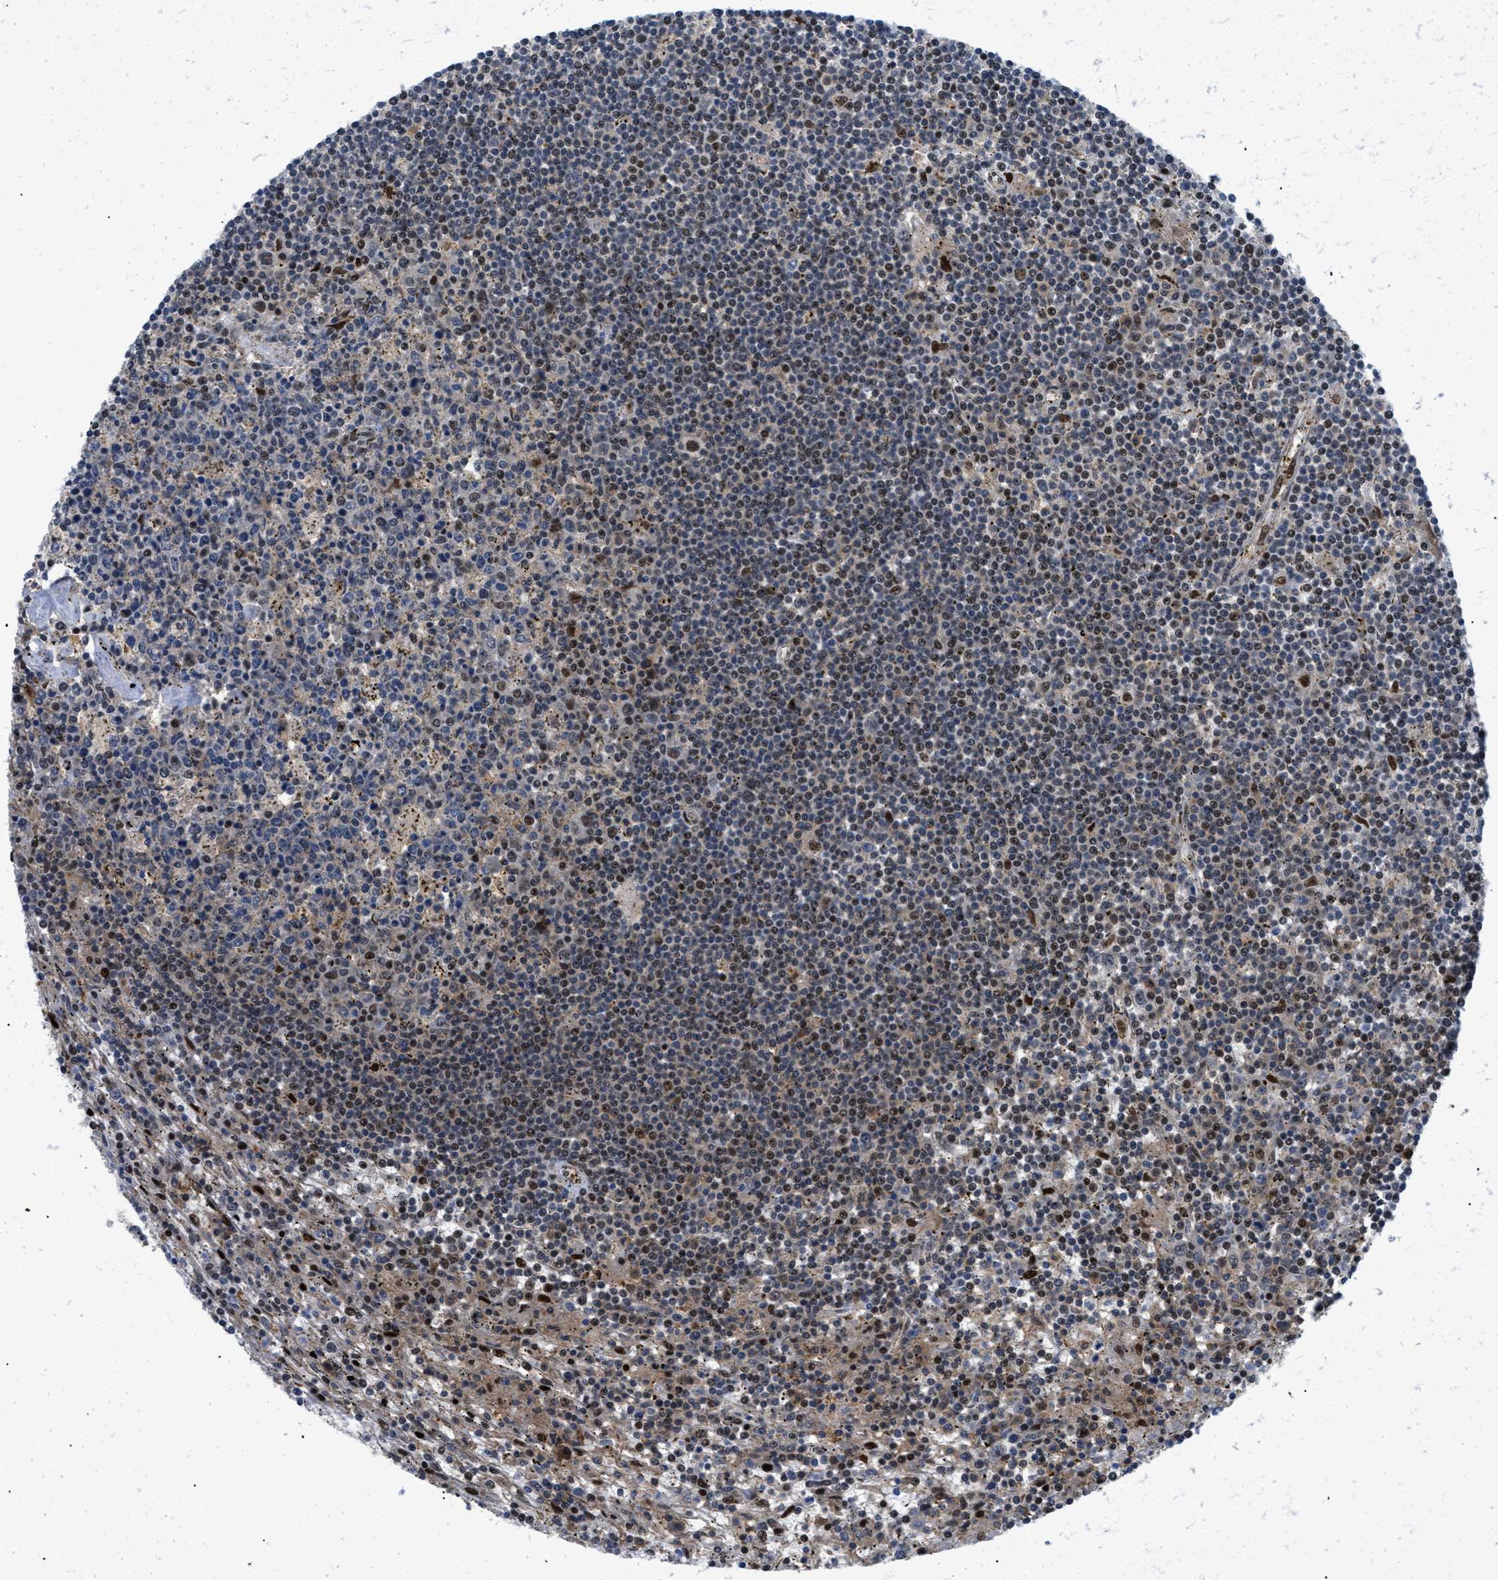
{"staining": {"intensity": "moderate", "quantity": "25%-75%", "location": "nuclear"}, "tissue": "lymphoma", "cell_type": "Tumor cells", "image_type": "cancer", "snomed": [{"axis": "morphology", "description": "Malignant lymphoma, non-Hodgkin's type, Low grade"}, {"axis": "topography", "description": "Spleen"}], "caption": "High-magnification brightfield microscopy of malignant lymphoma, non-Hodgkin's type (low-grade) stained with DAB (brown) and counterstained with hematoxylin (blue). tumor cells exhibit moderate nuclear expression is present in about25%-75% of cells. The staining was performed using DAB, with brown indicating positive protein expression. Nuclei are stained blue with hematoxylin.", "gene": "SLC29A2", "patient": {"sex": "male", "age": 76}}